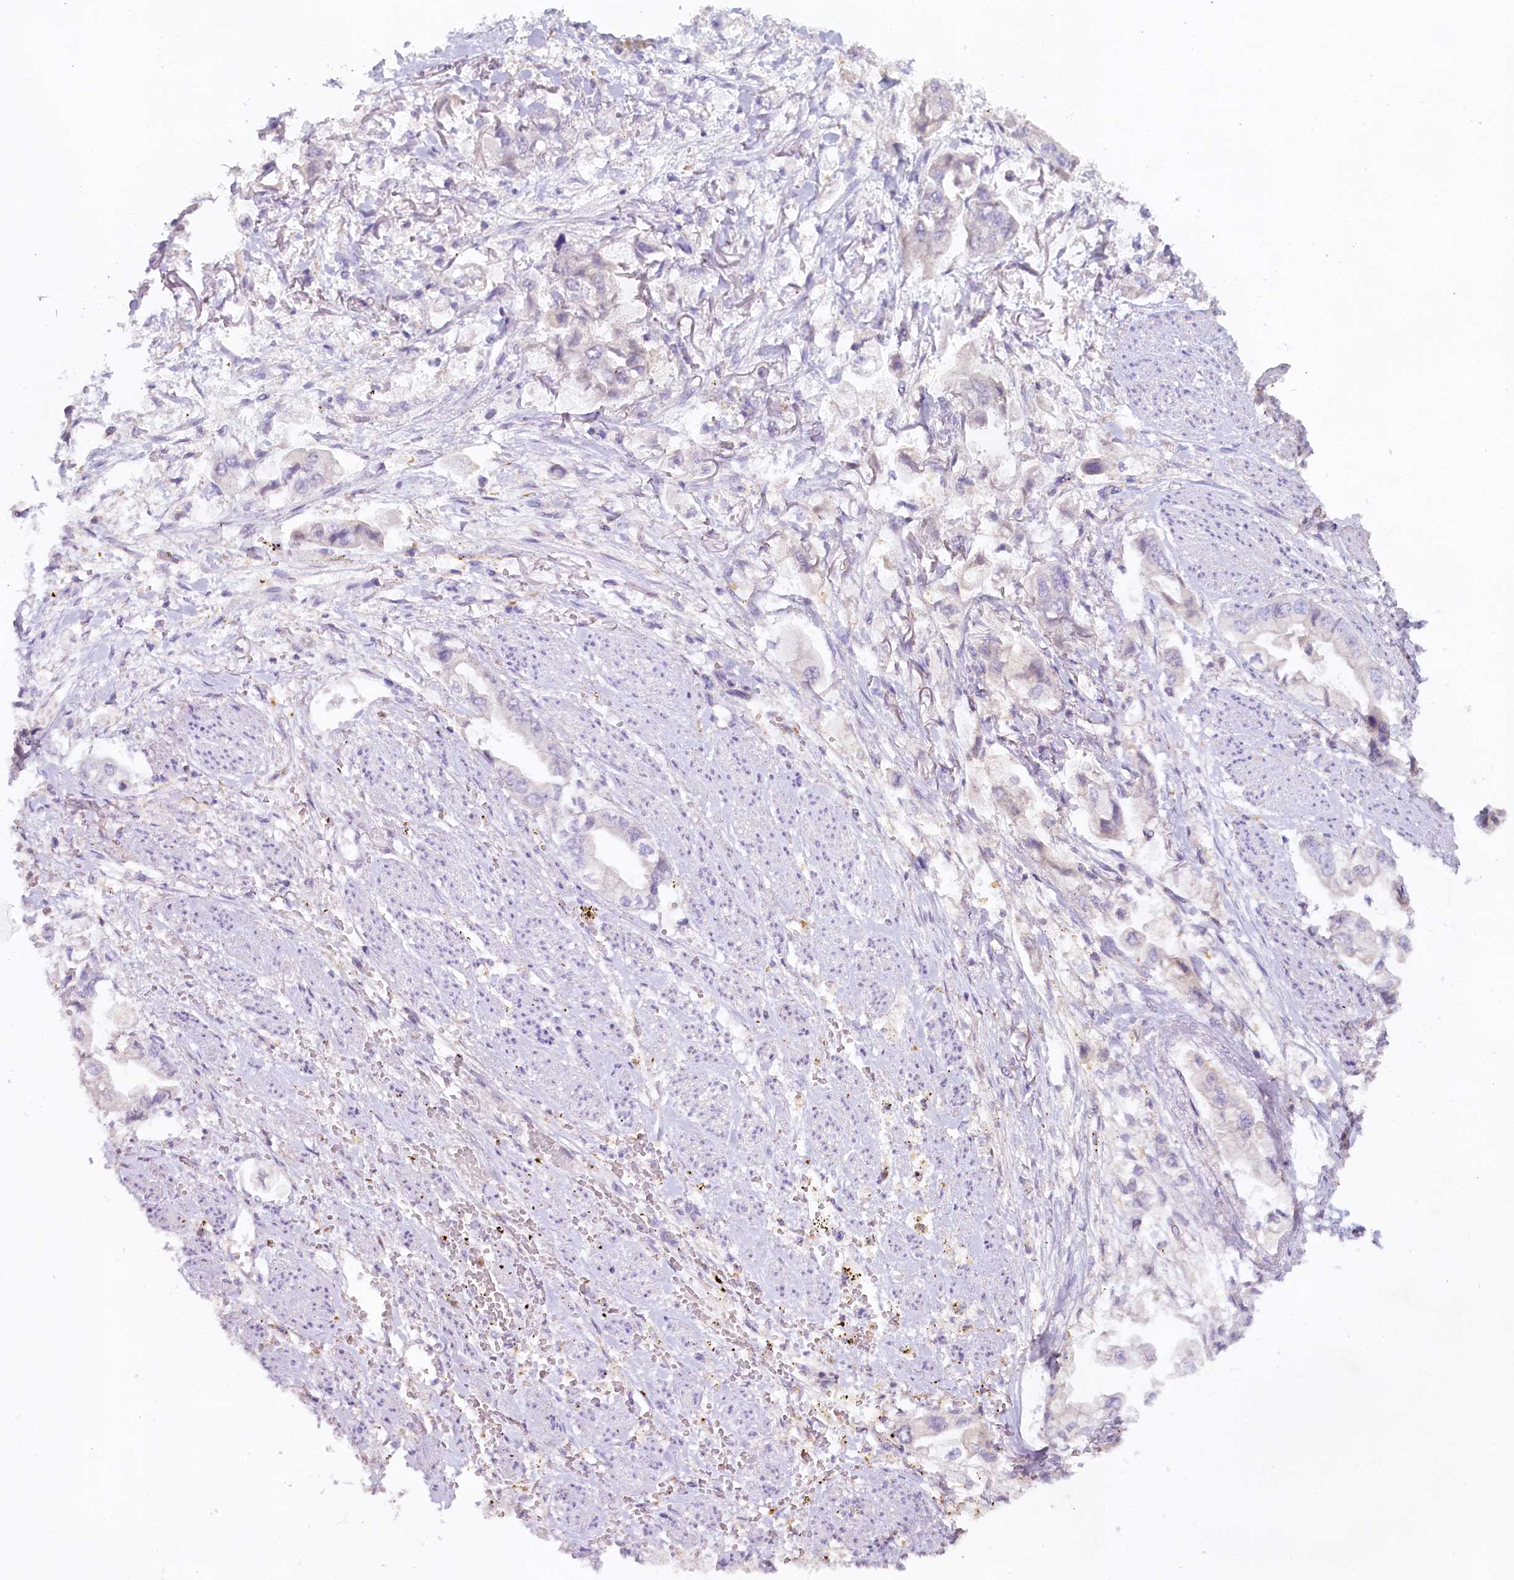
{"staining": {"intensity": "negative", "quantity": "none", "location": "none"}, "tissue": "stomach cancer", "cell_type": "Tumor cells", "image_type": "cancer", "snomed": [{"axis": "morphology", "description": "Adenocarcinoma, NOS"}, {"axis": "topography", "description": "Stomach"}], "caption": "DAB (3,3'-diaminobenzidine) immunohistochemical staining of stomach cancer (adenocarcinoma) displays no significant expression in tumor cells.", "gene": "HPD", "patient": {"sex": "male", "age": 62}}